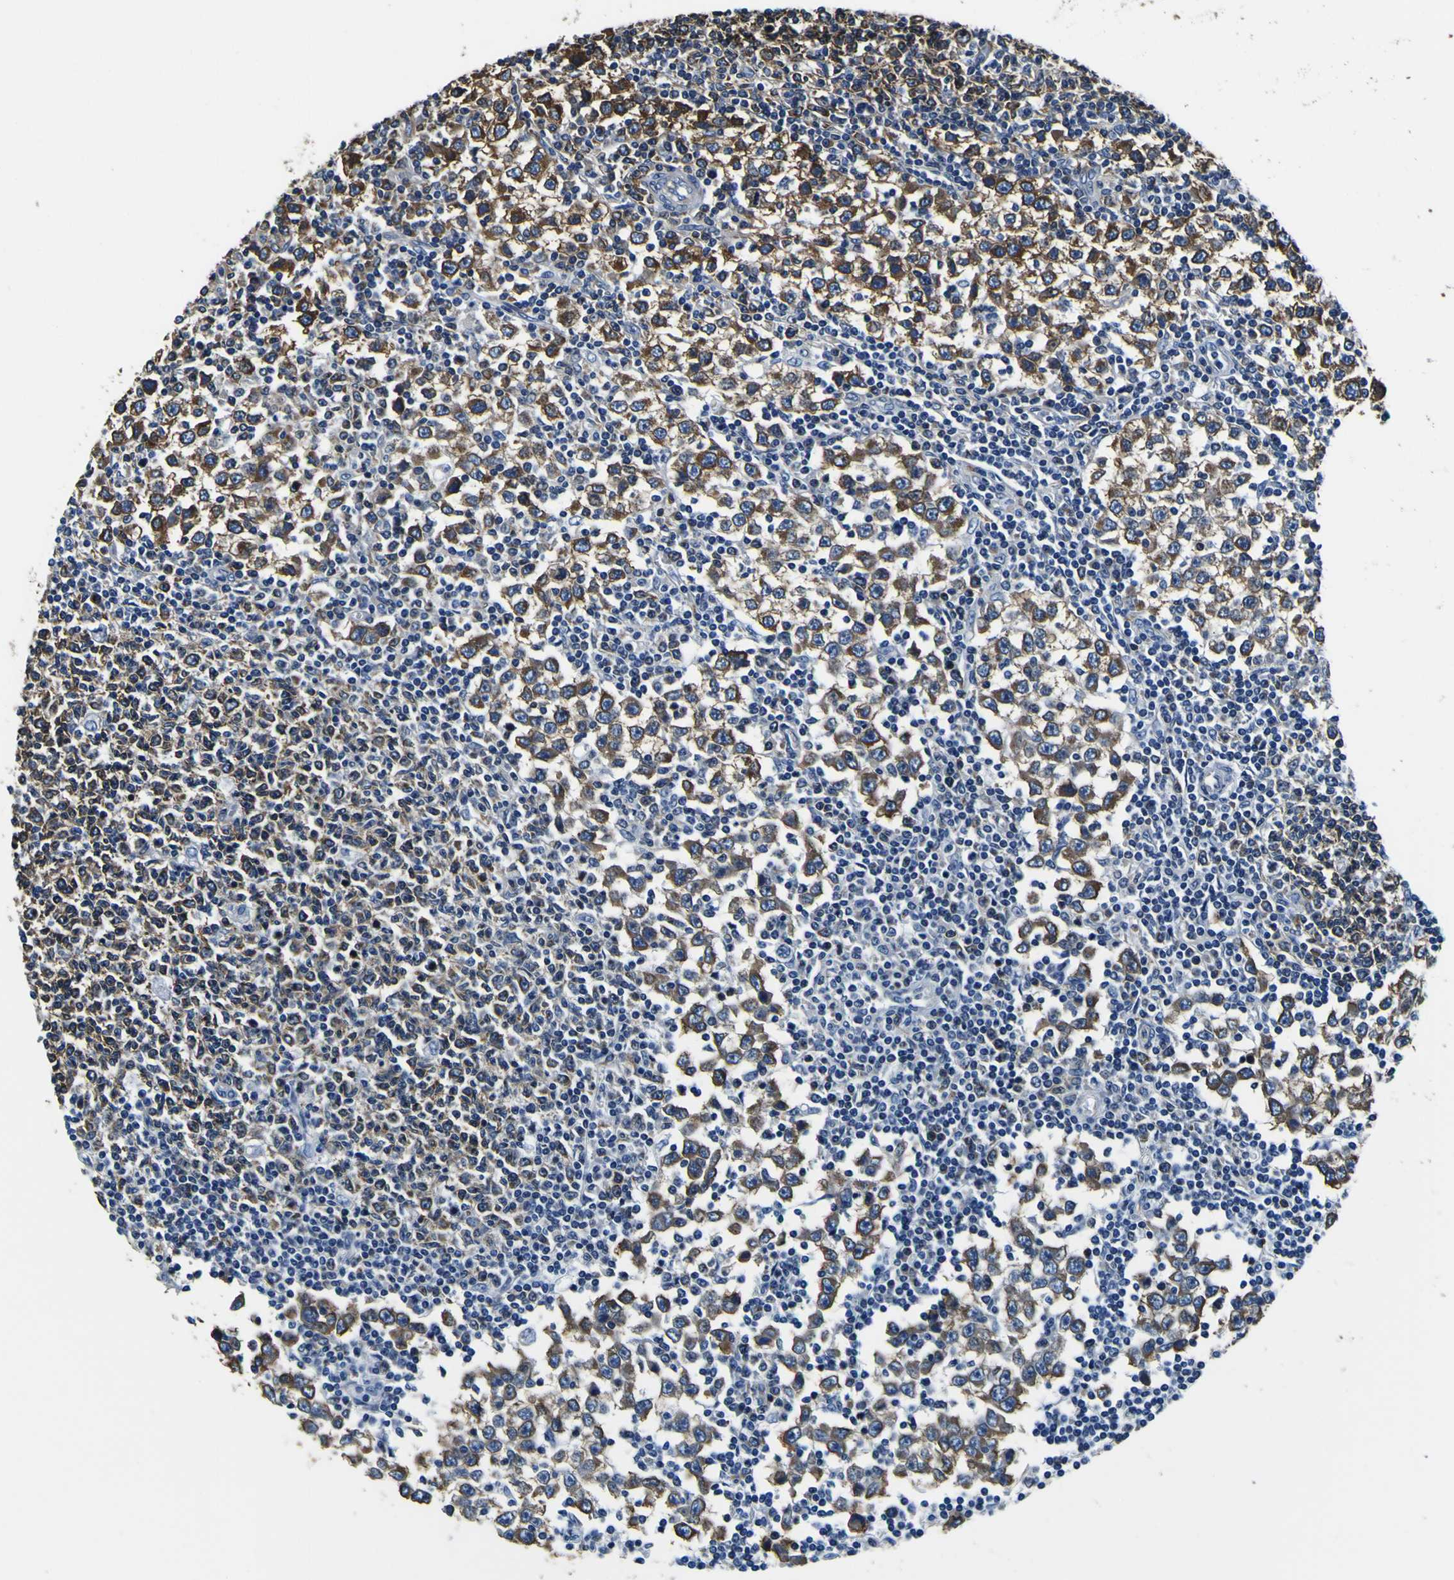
{"staining": {"intensity": "moderate", "quantity": ">75%", "location": "cytoplasmic/membranous"}, "tissue": "testis cancer", "cell_type": "Tumor cells", "image_type": "cancer", "snomed": [{"axis": "morphology", "description": "Seminoma, NOS"}, {"axis": "topography", "description": "Testis"}], "caption": "The immunohistochemical stain highlights moderate cytoplasmic/membranous positivity in tumor cells of testis cancer (seminoma) tissue. (IHC, brightfield microscopy, high magnification).", "gene": "TUBA1B", "patient": {"sex": "male", "age": 65}}